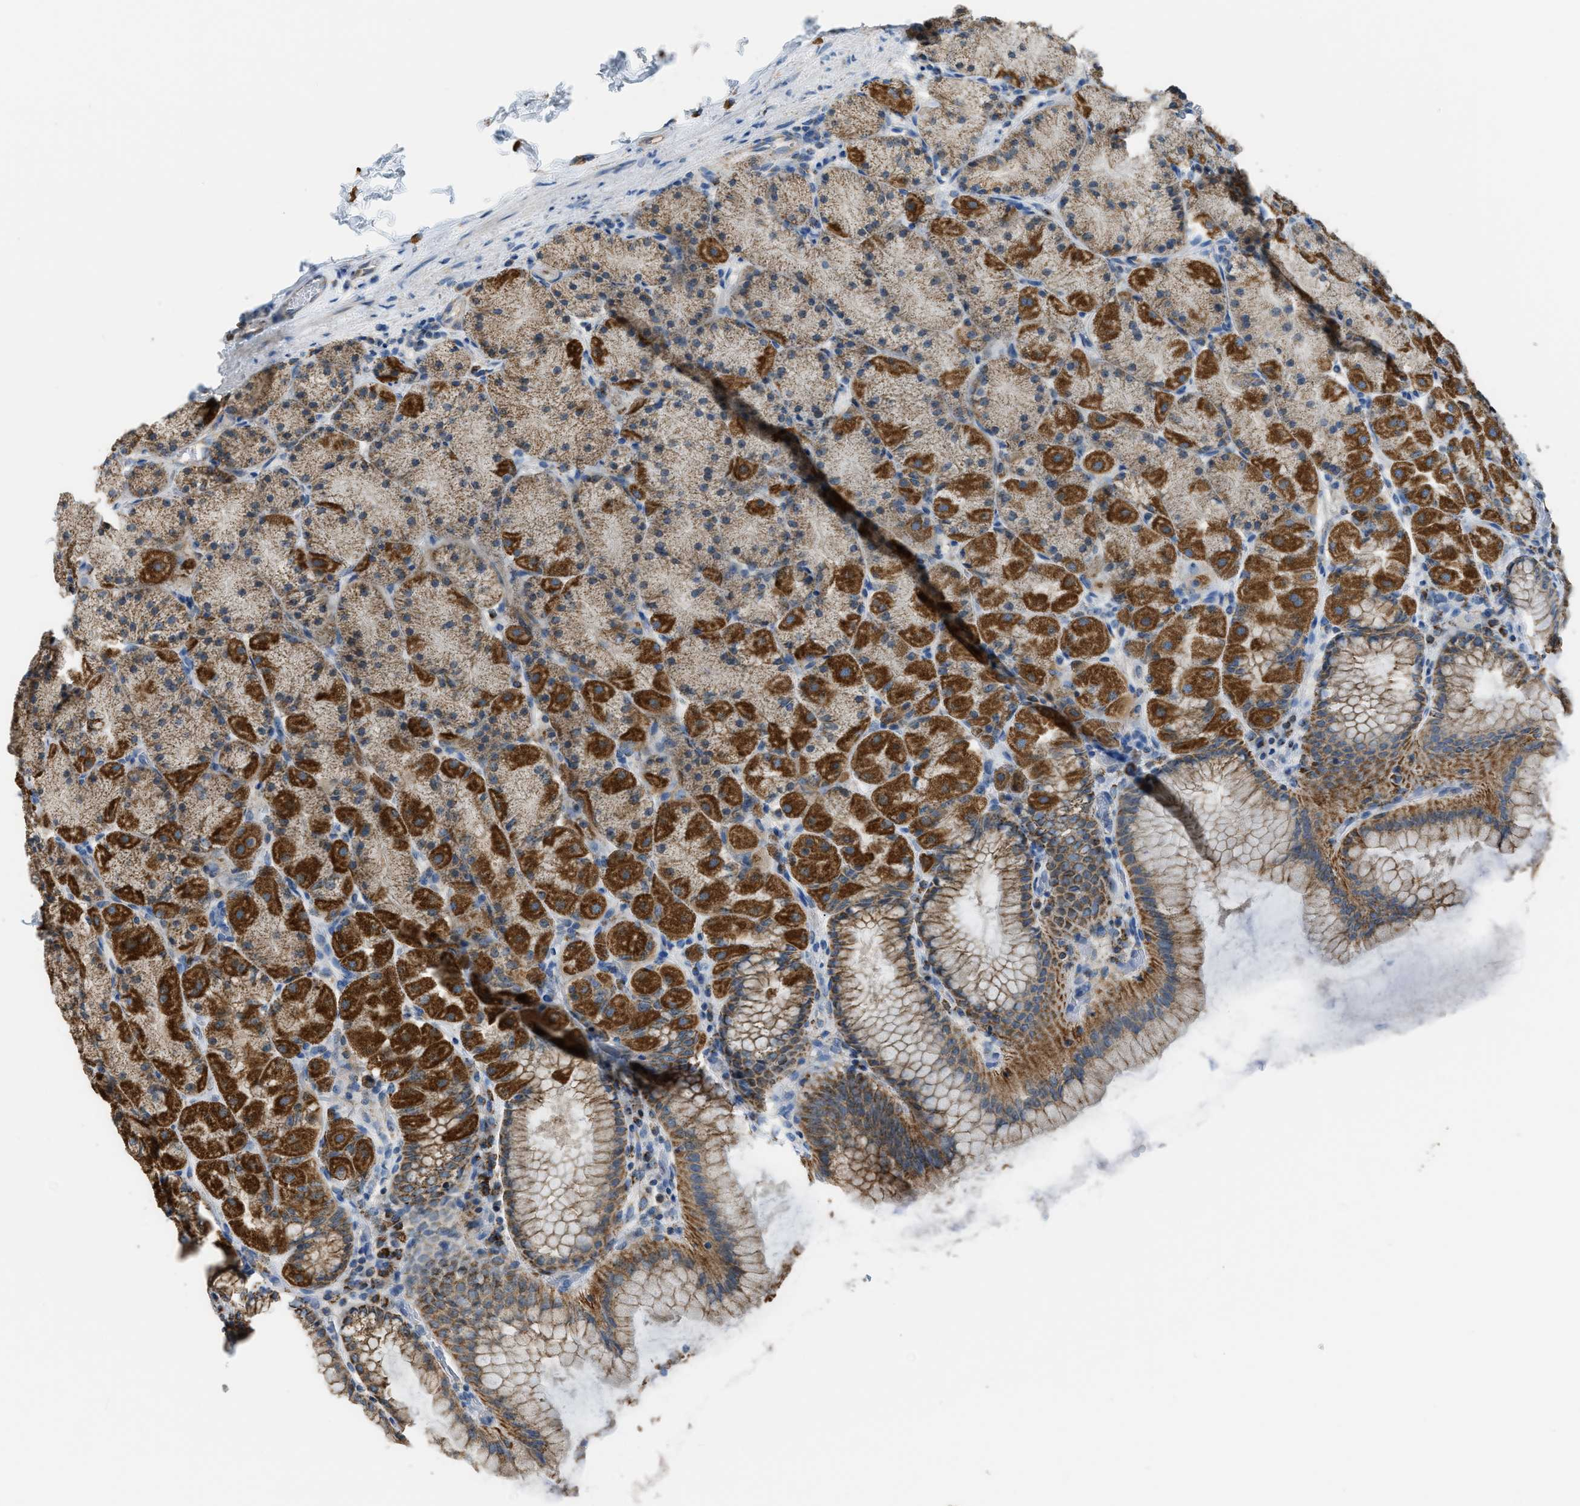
{"staining": {"intensity": "strong", "quantity": ">75%", "location": "cytoplasmic/membranous"}, "tissue": "stomach", "cell_type": "Glandular cells", "image_type": "normal", "snomed": [{"axis": "morphology", "description": "Normal tissue, NOS"}, {"axis": "topography", "description": "Stomach, upper"}], "caption": "Immunohistochemical staining of normal stomach reveals high levels of strong cytoplasmic/membranous positivity in about >75% of glandular cells. The staining was performed using DAB to visualize the protein expression in brown, while the nuclei were stained in blue with hematoxylin (Magnification: 20x).", "gene": "ETFB", "patient": {"sex": "female", "age": 56}}